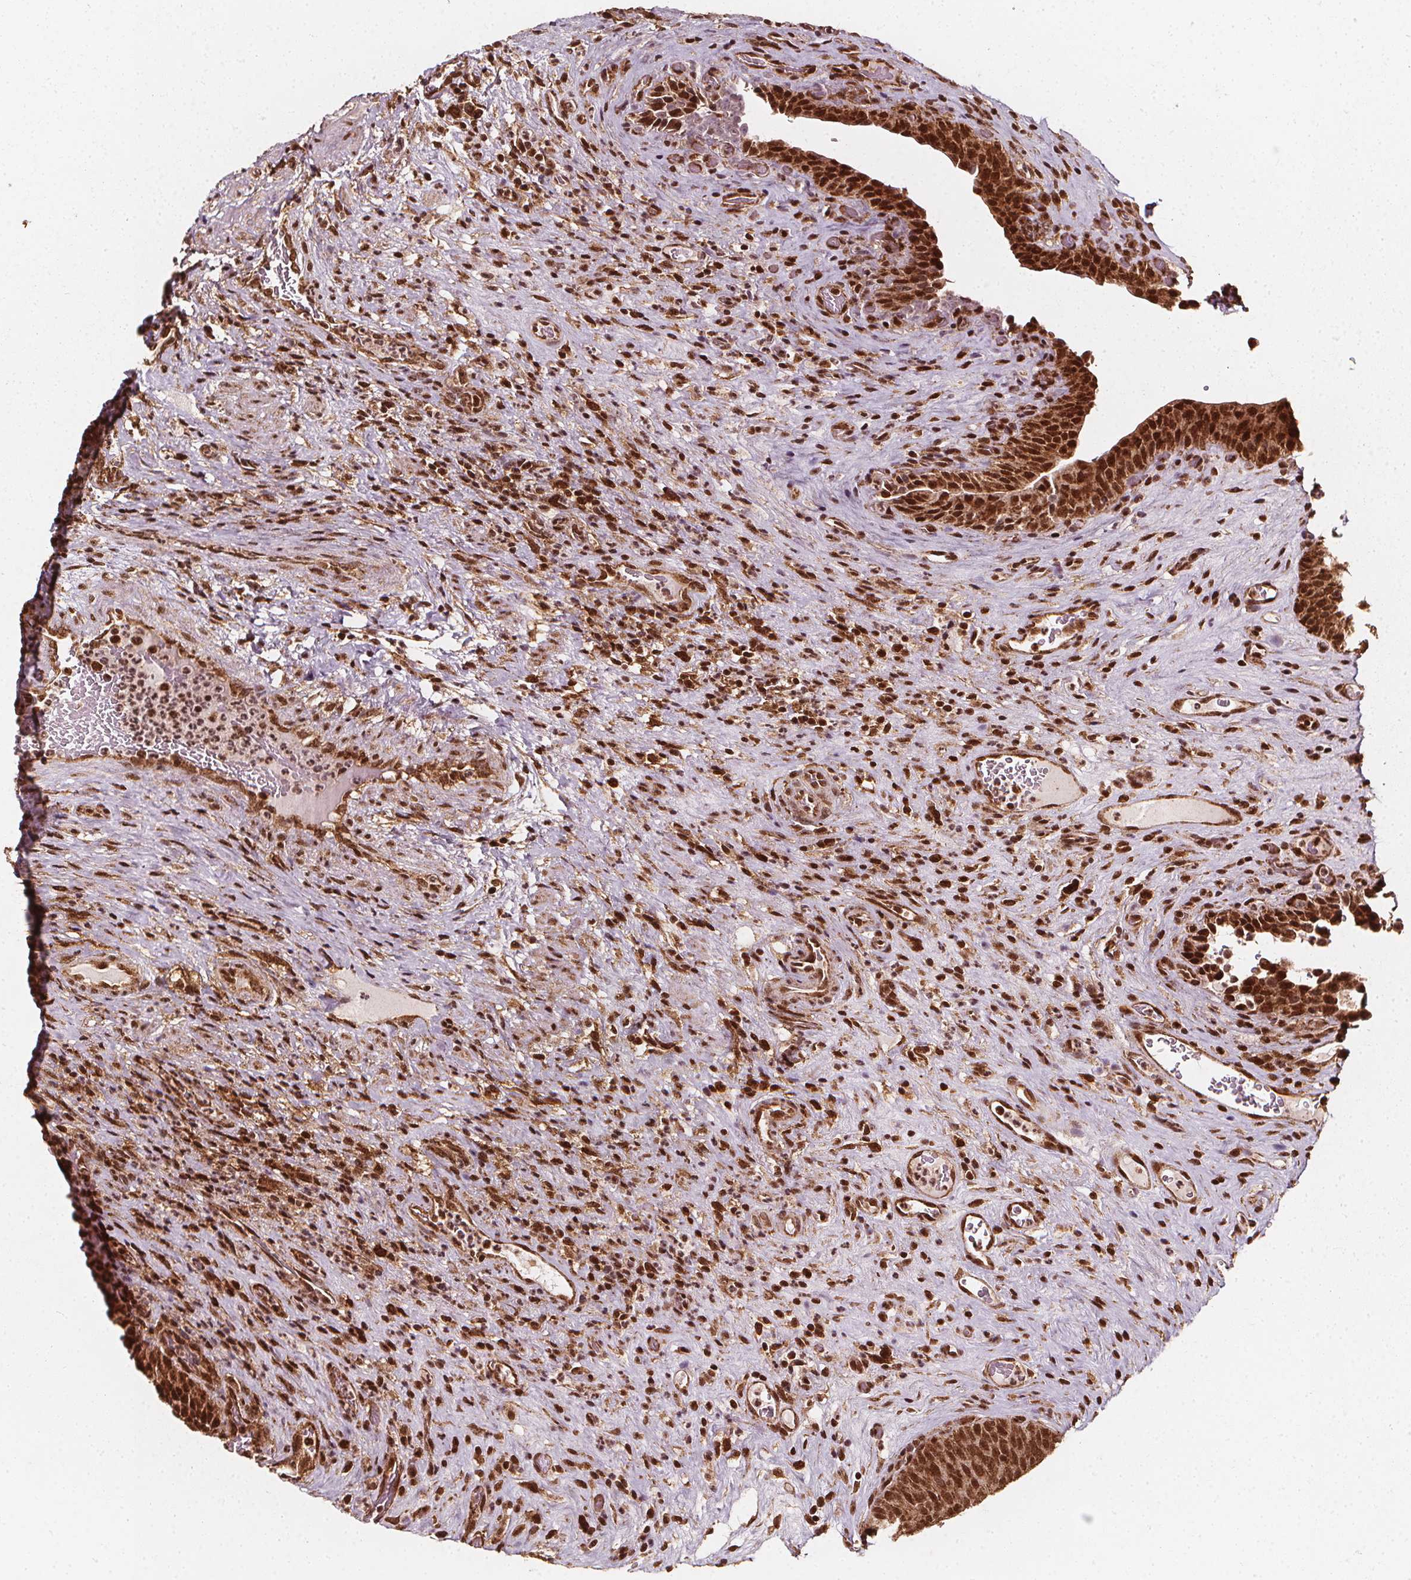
{"staining": {"intensity": "strong", "quantity": ">75%", "location": "cytoplasmic/membranous,nuclear"}, "tissue": "urinary bladder", "cell_type": "Urothelial cells", "image_type": "normal", "snomed": [{"axis": "morphology", "description": "Normal tissue, NOS"}, {"axis": "topography", "description": "Urinary bladder"}, {"axis": "topography", "description": "Peripheral nerve tissue"}], "caption": "Immunohistochemical staining of normal urinary bladder demonstrates strong cytoplasmic/membranous,nuclear protein staining in approximately >75% of urothelial cells. Using DAB (3,3'-diaminobenzidine) (brown) and hematoxylin (blue) stains, captured at high magnification using brightfield microscopy.", "gene": "SMN1", "patient": {"sex": "male", "age": 66}}